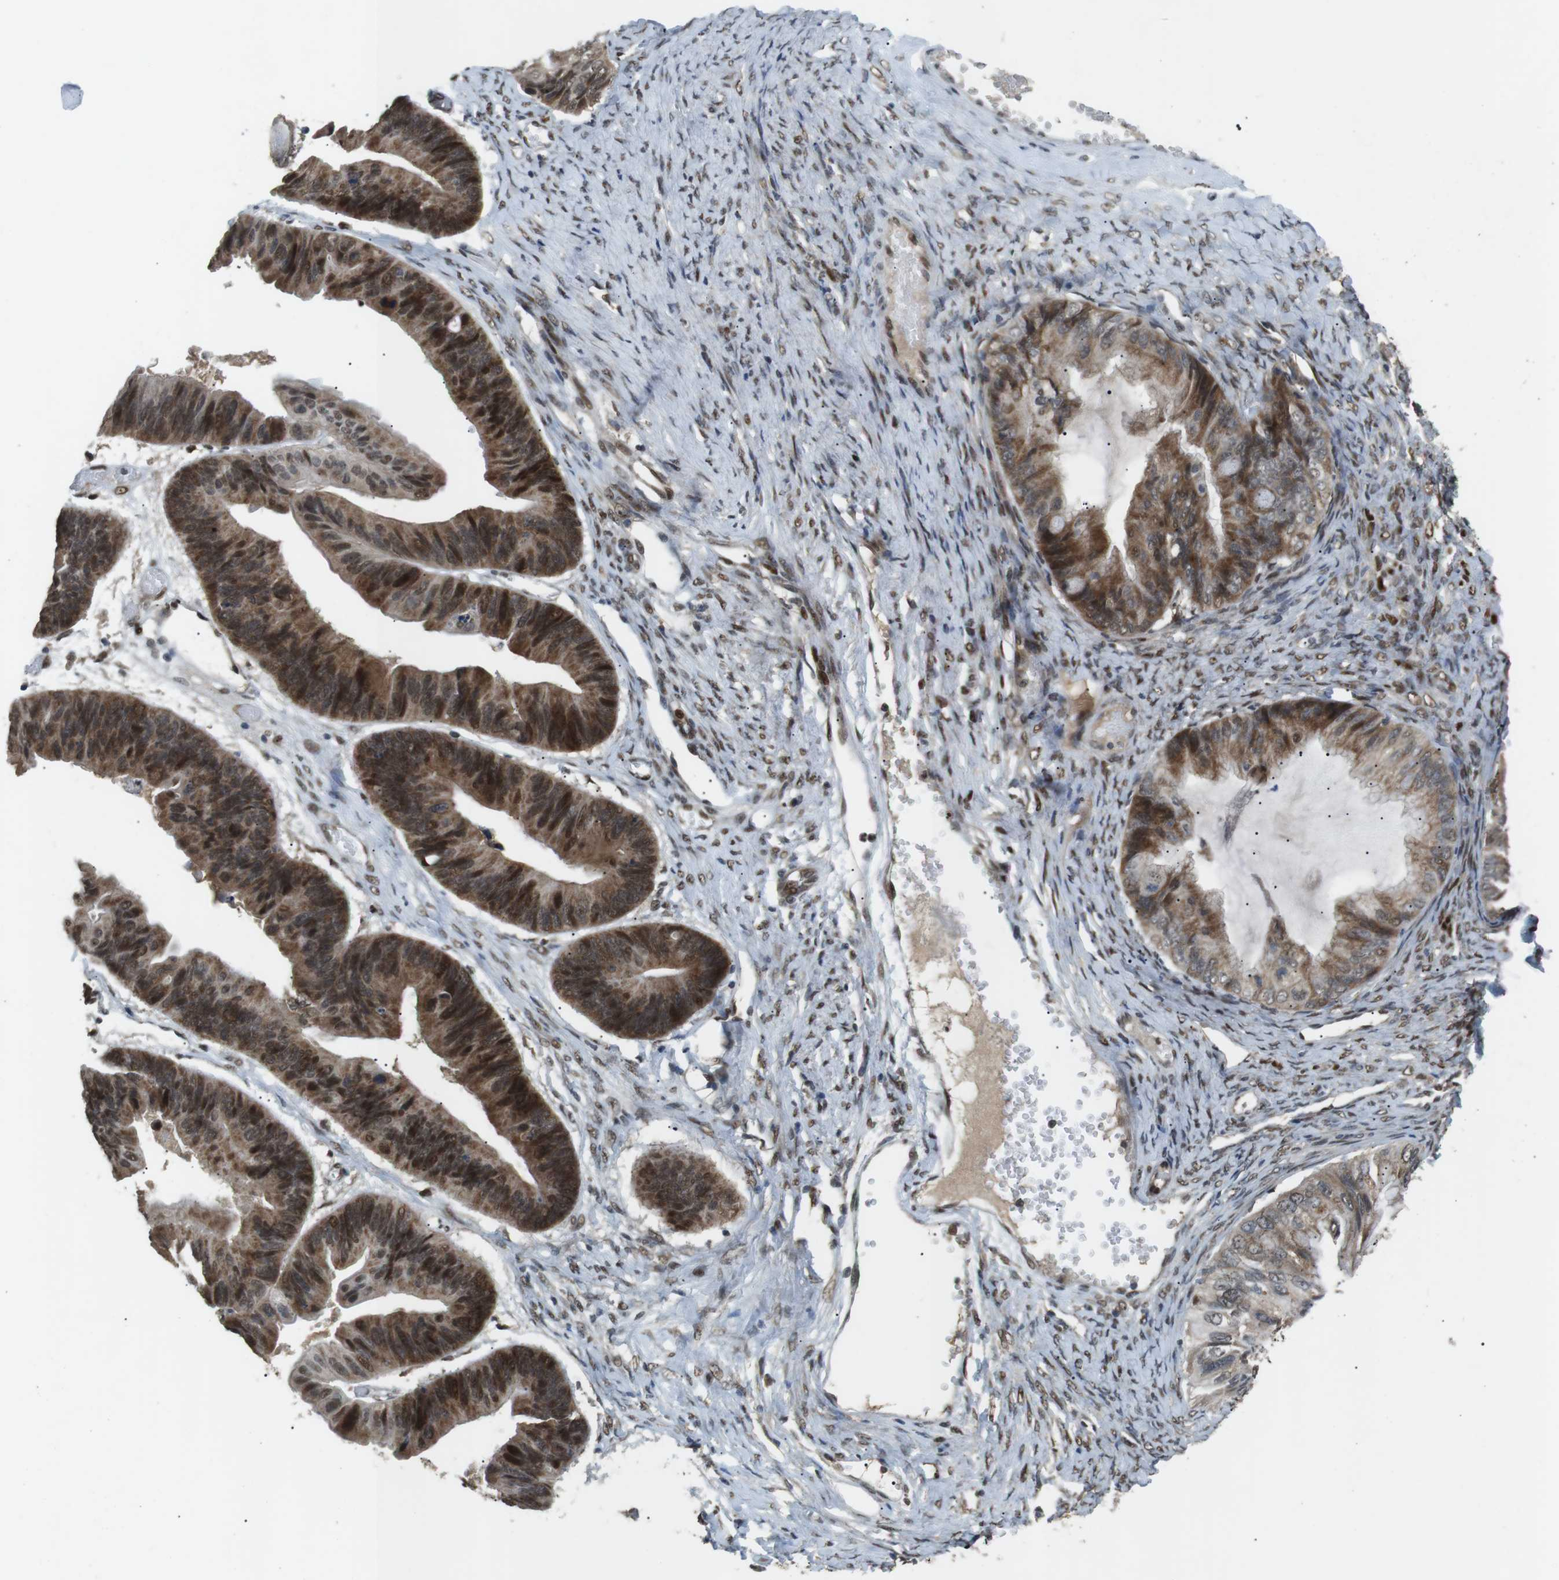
{"staining": {"intensity": "moderate", "quantity": "25%-75%", "location": "cytoplasmic/membranous,nuclear"}, "tissue": "ovarian cancer", "cell_type": "Tumor cells", "image_type": "cancer", "snomed": [{"axis": "morphology", "description": "Cystadenocarcinoma, mucinous, NOS"}, {"axis": "topography", "description": "Ovary"}], "caption": "This is an image of immunohistochemistry (IHC) staining of mucinous cystadenocarcinoma (ovarian), which shows moderate staining in the cytoplasmic/membranous and nuclear of tumor cells.", "gene": "ORAI3", "patient": {"sex": "female", "age": 61}}